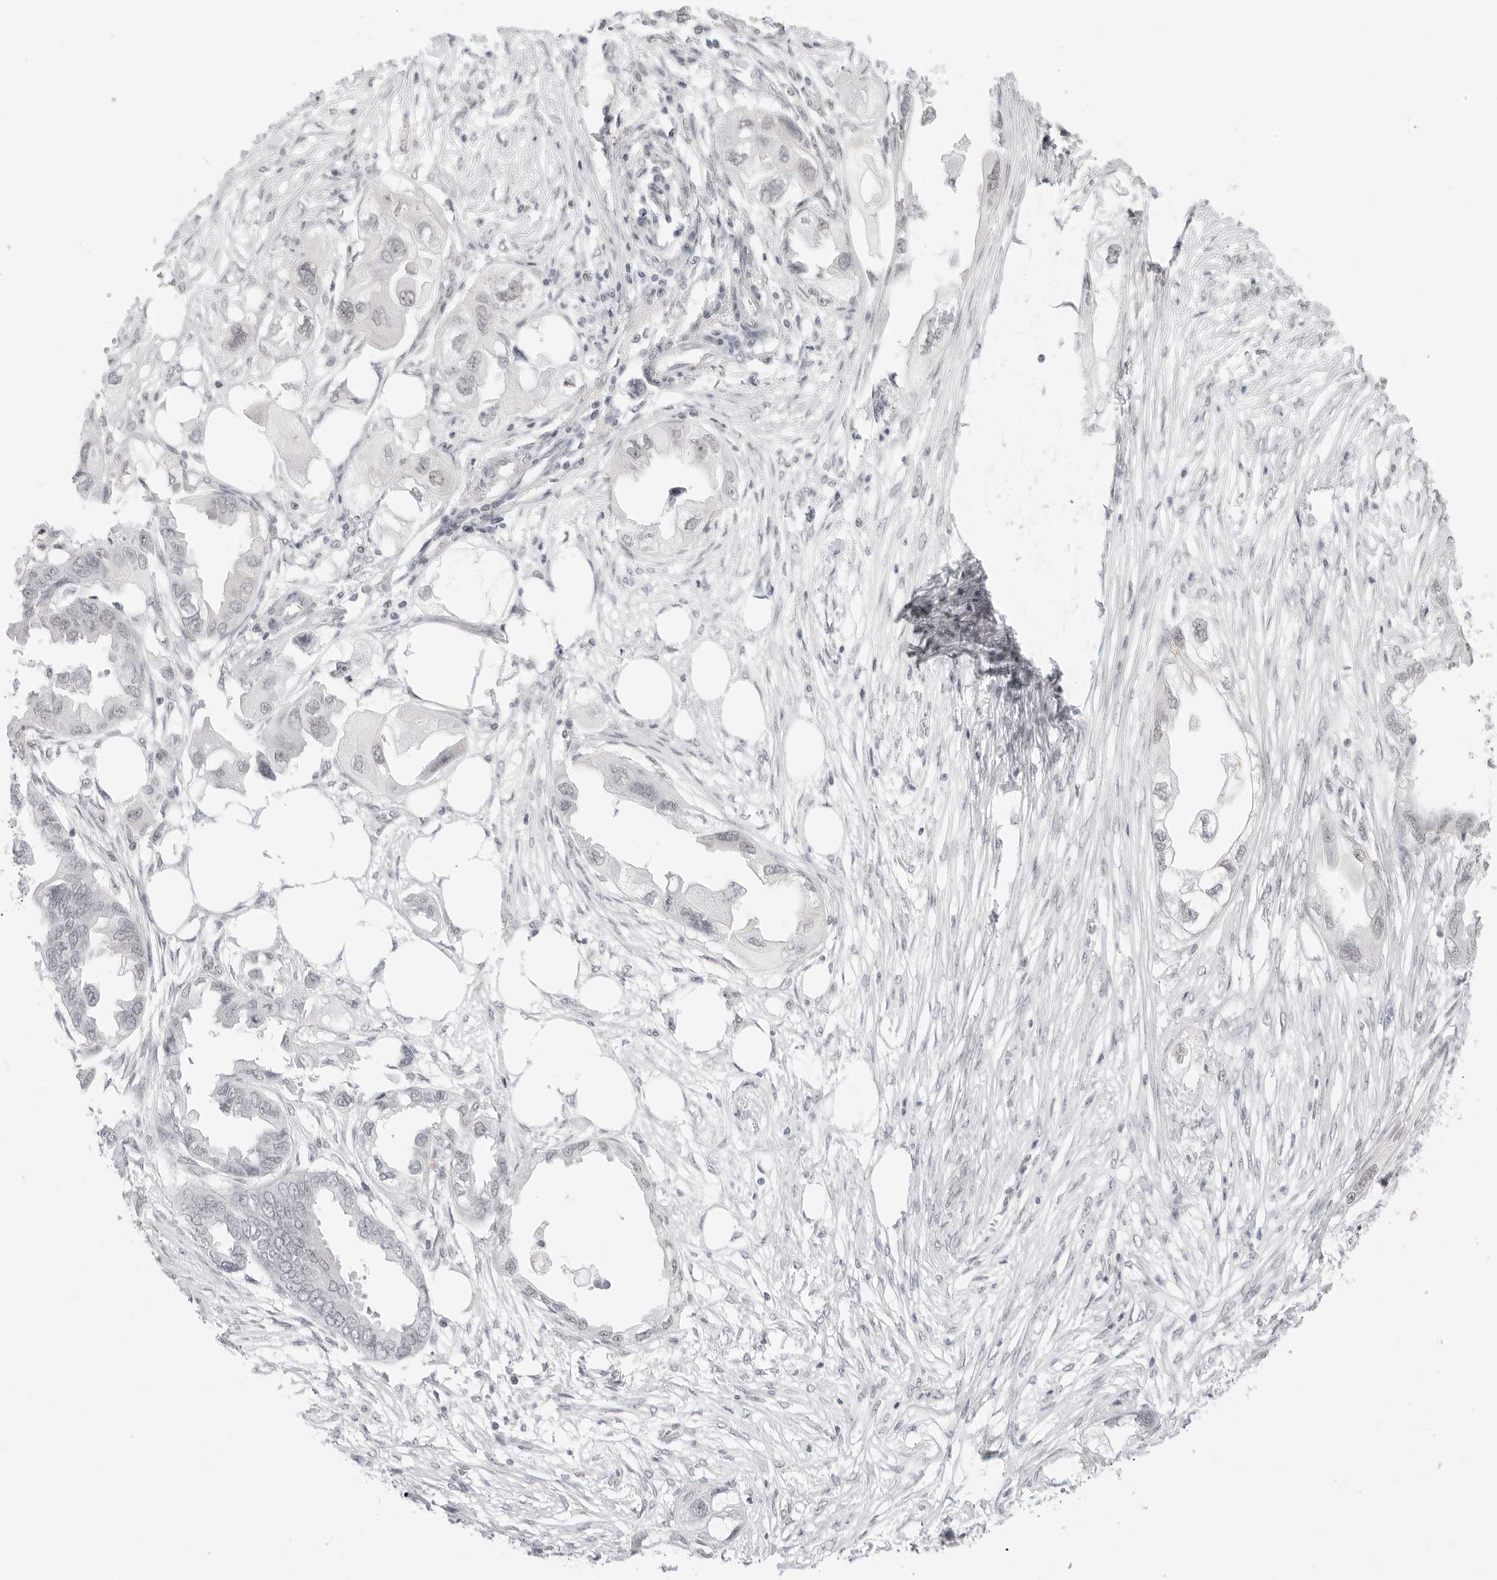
{"staining": {"intensity": "negative", "quantity": "none", "location": "none"}, "tissue": "endometrial cancer", "cell_type": "Tumor cells", "image_type": "cancer", "snomed": [{"axis": "morphology", "description": "Adenocarcinoma, NOS"}, {"axis": "morphology", "description": "Adenocarcinoma, metastatic, NOS"}, {"axis": "topography", "description": "Adipose tissue"}, {"axis": "topography", "description": "Endometrium"}], "caption": "Tumor cells show no significant staining in endometrial cancer.", "gene": "TCIM", "patient": {"sex": "female", "age": 67}}